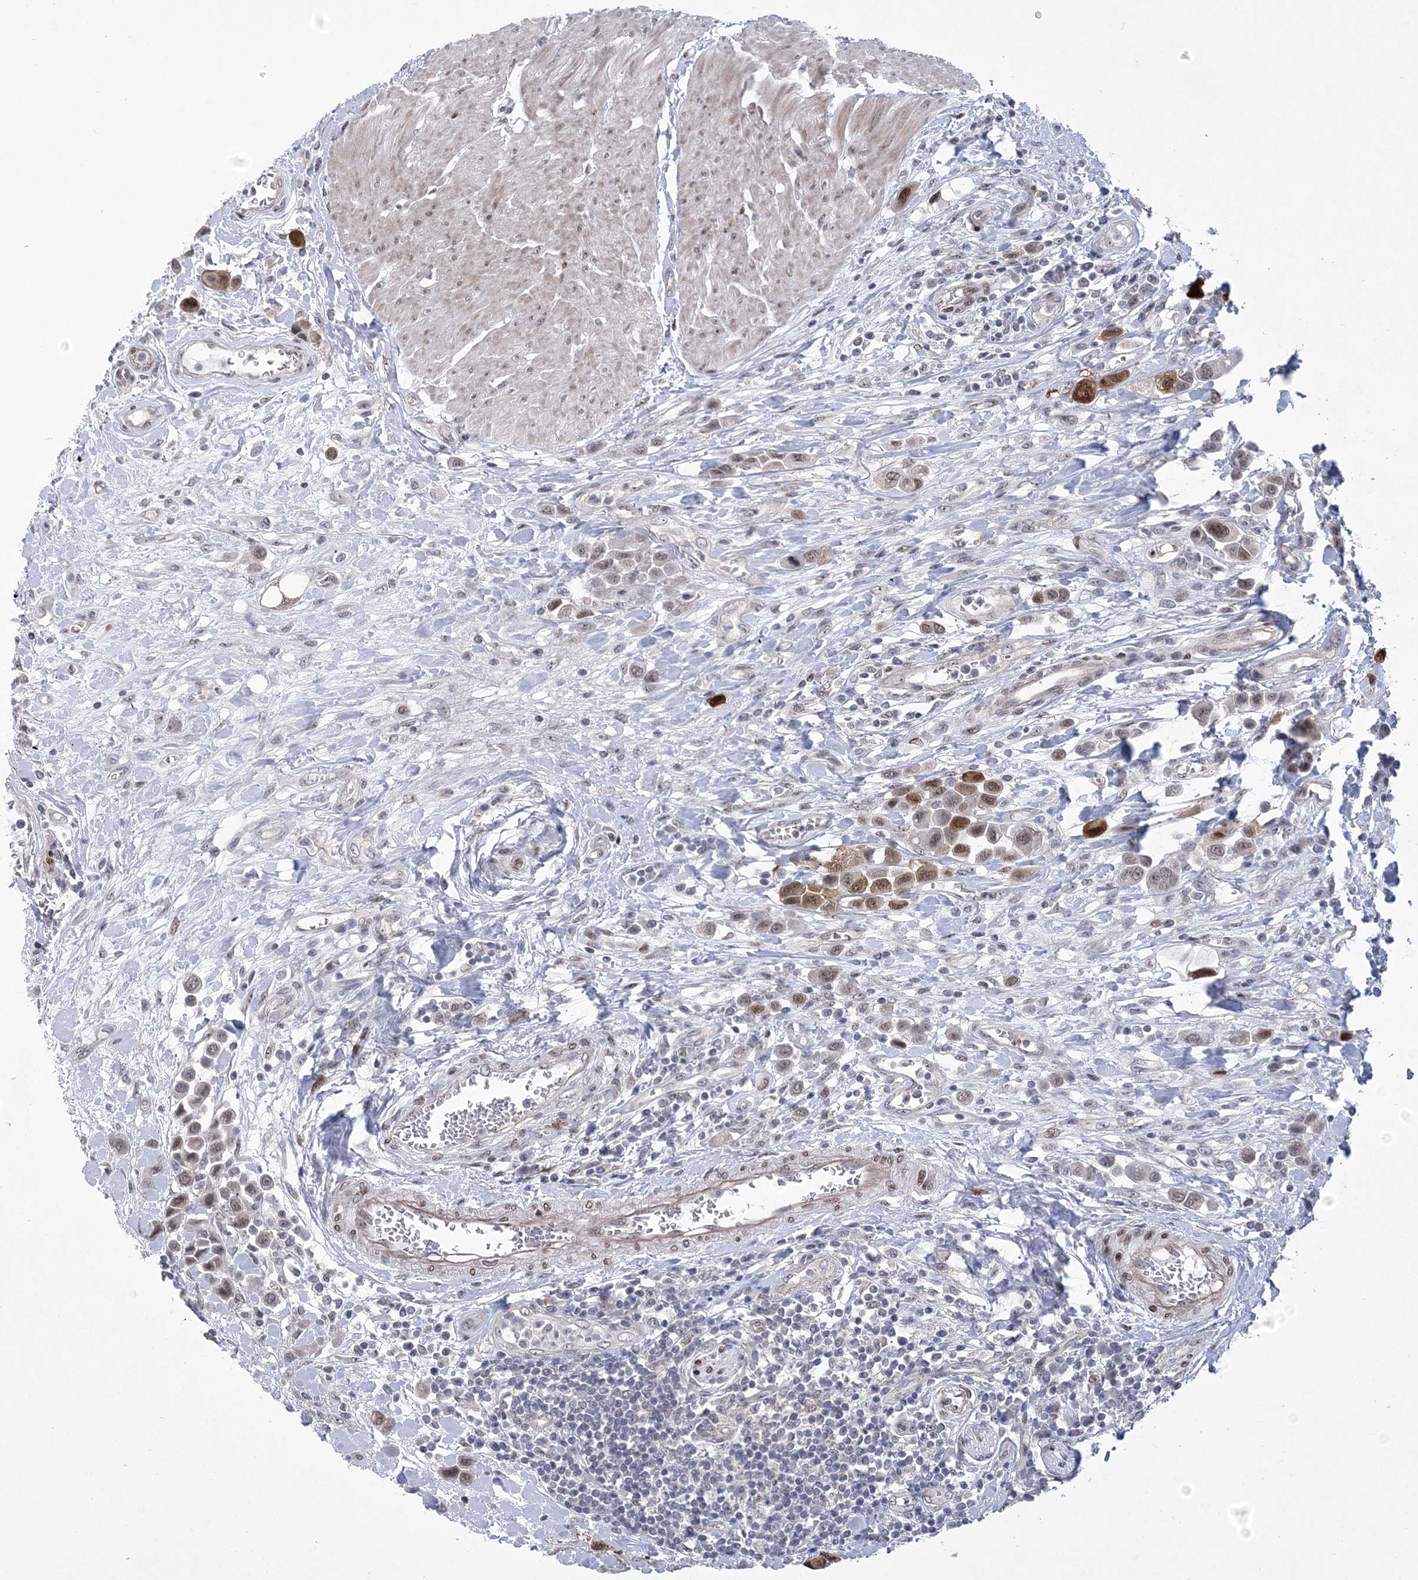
{"staining": {"intensity": "moderate", "quantity": "25%-75%", "location": "cytoplasmic/membranous,nuclear"}, "tissue": "urothelial cancer", "cell_type": "Tumor cells", "image_type": "cancer", "snomed": [{"axis": "morphology", "description": "Urothelial carcinoma, High grade"}, {"axis": "topography", "description": "Urinary bladder"}], "caption": "Immunohistochemical staining of human high-grade urothelial carcinoma displays moderate cytoplasmic/membranous and nuclear protein positivity in approximately 25%-75% of tumor cells. The staining was performed using DAB (3,3'-diaminobenzidine), with brown indicating positive protein expression. Nuclei are stained blue with hematoxylin.", "gene": "HOMEZ", "patient": {"sex": "male", "age": 50}}